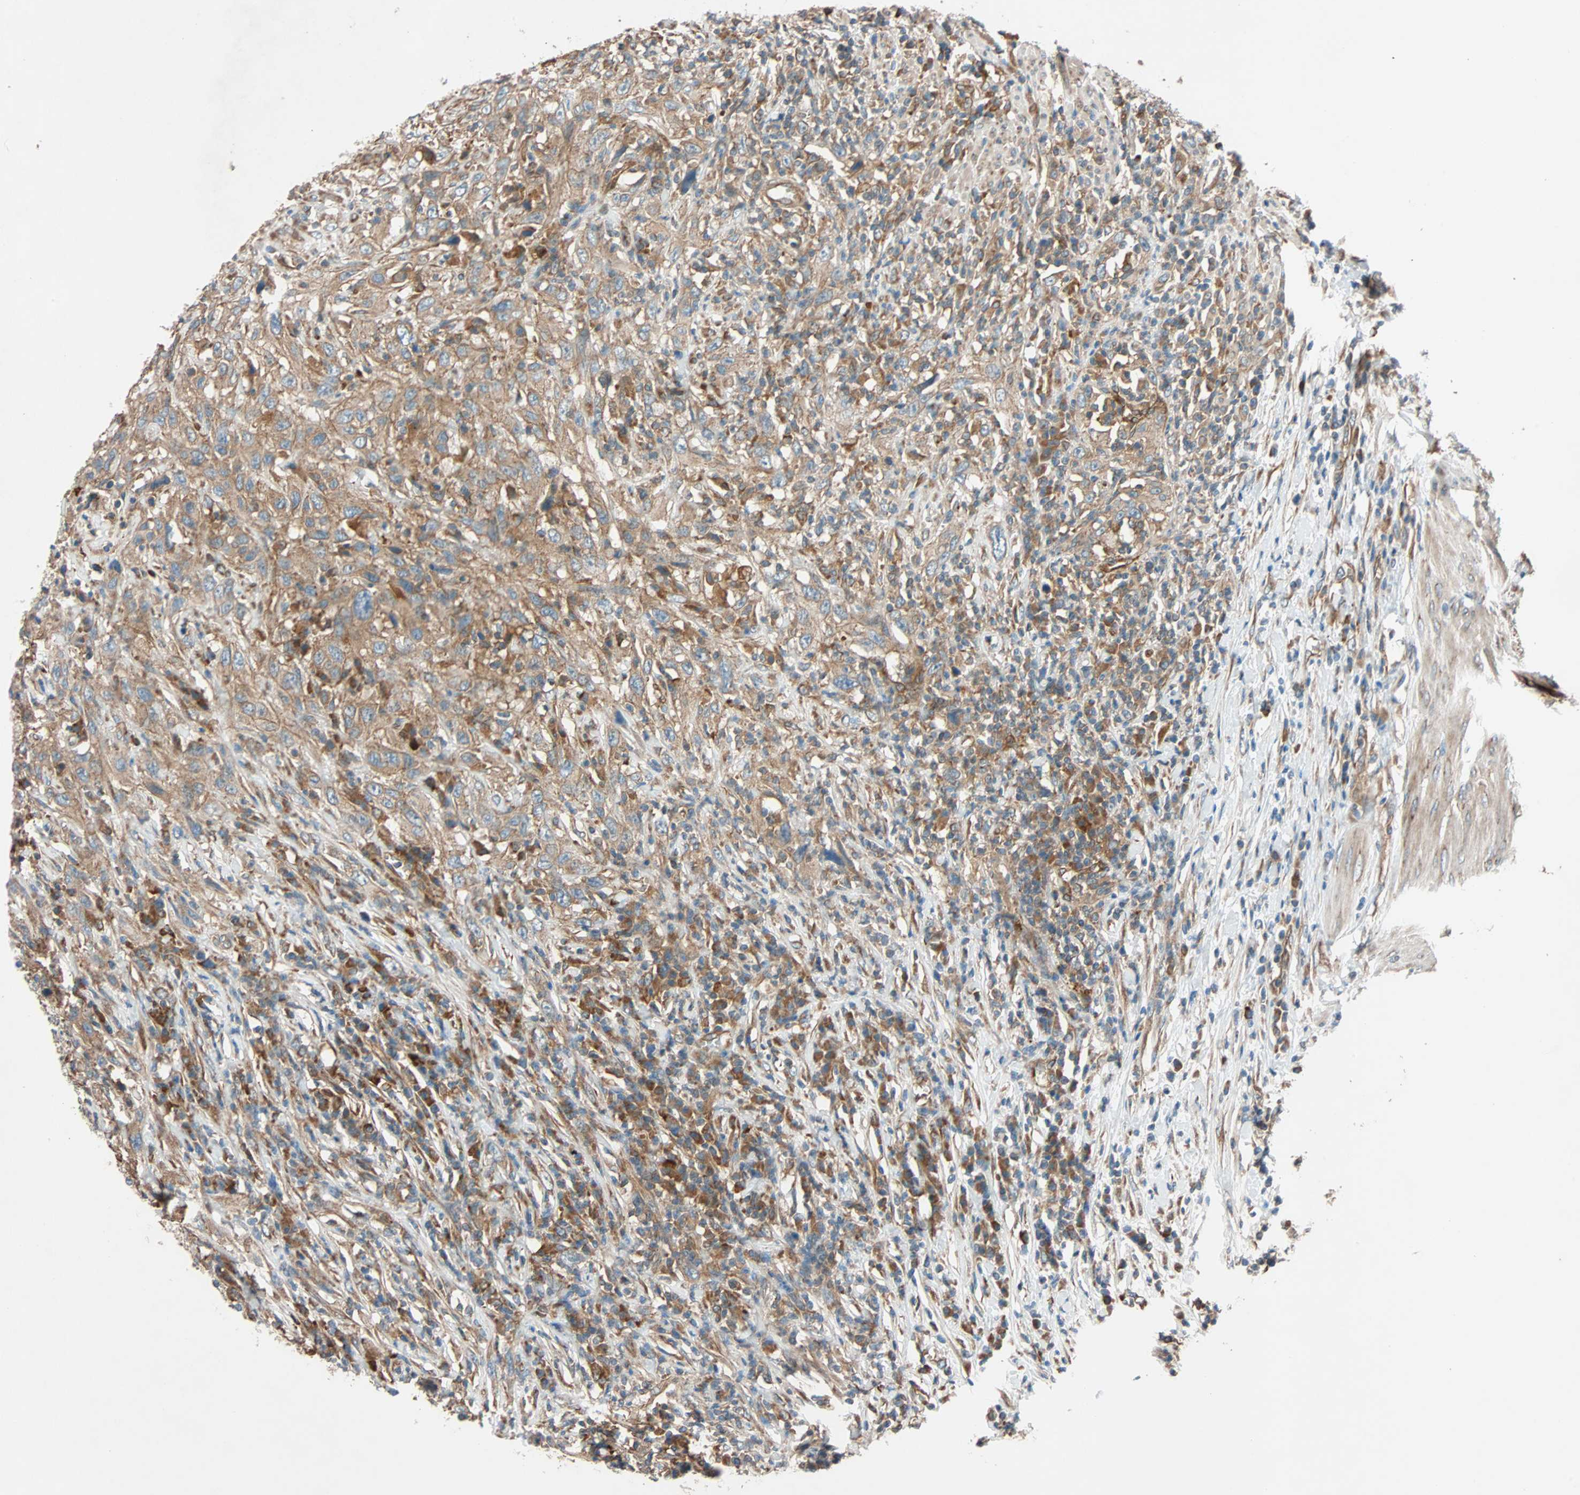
{"staining": {"intensity": "moderate", "quantity": ">75%", "location": "cytoplasmic/membranous"}, "tissue": "urothelial cancer", "cell_type": "Tumor cells", "image_type": "cancer", "snomed": [{"axis": "morphology", "description": "Urothelial carcinoma, High grade"}, {"axis": "topography", "description": "Urinary bladder"}], "caption": "High-grade urothelial carcinoma stained for a protein (brown) displays moderate cytoplasmic/membranous positive positivity in about >75% of tumor cells.", "gene": "PHYH", "patient": {"sex": "male", "age": 61}}